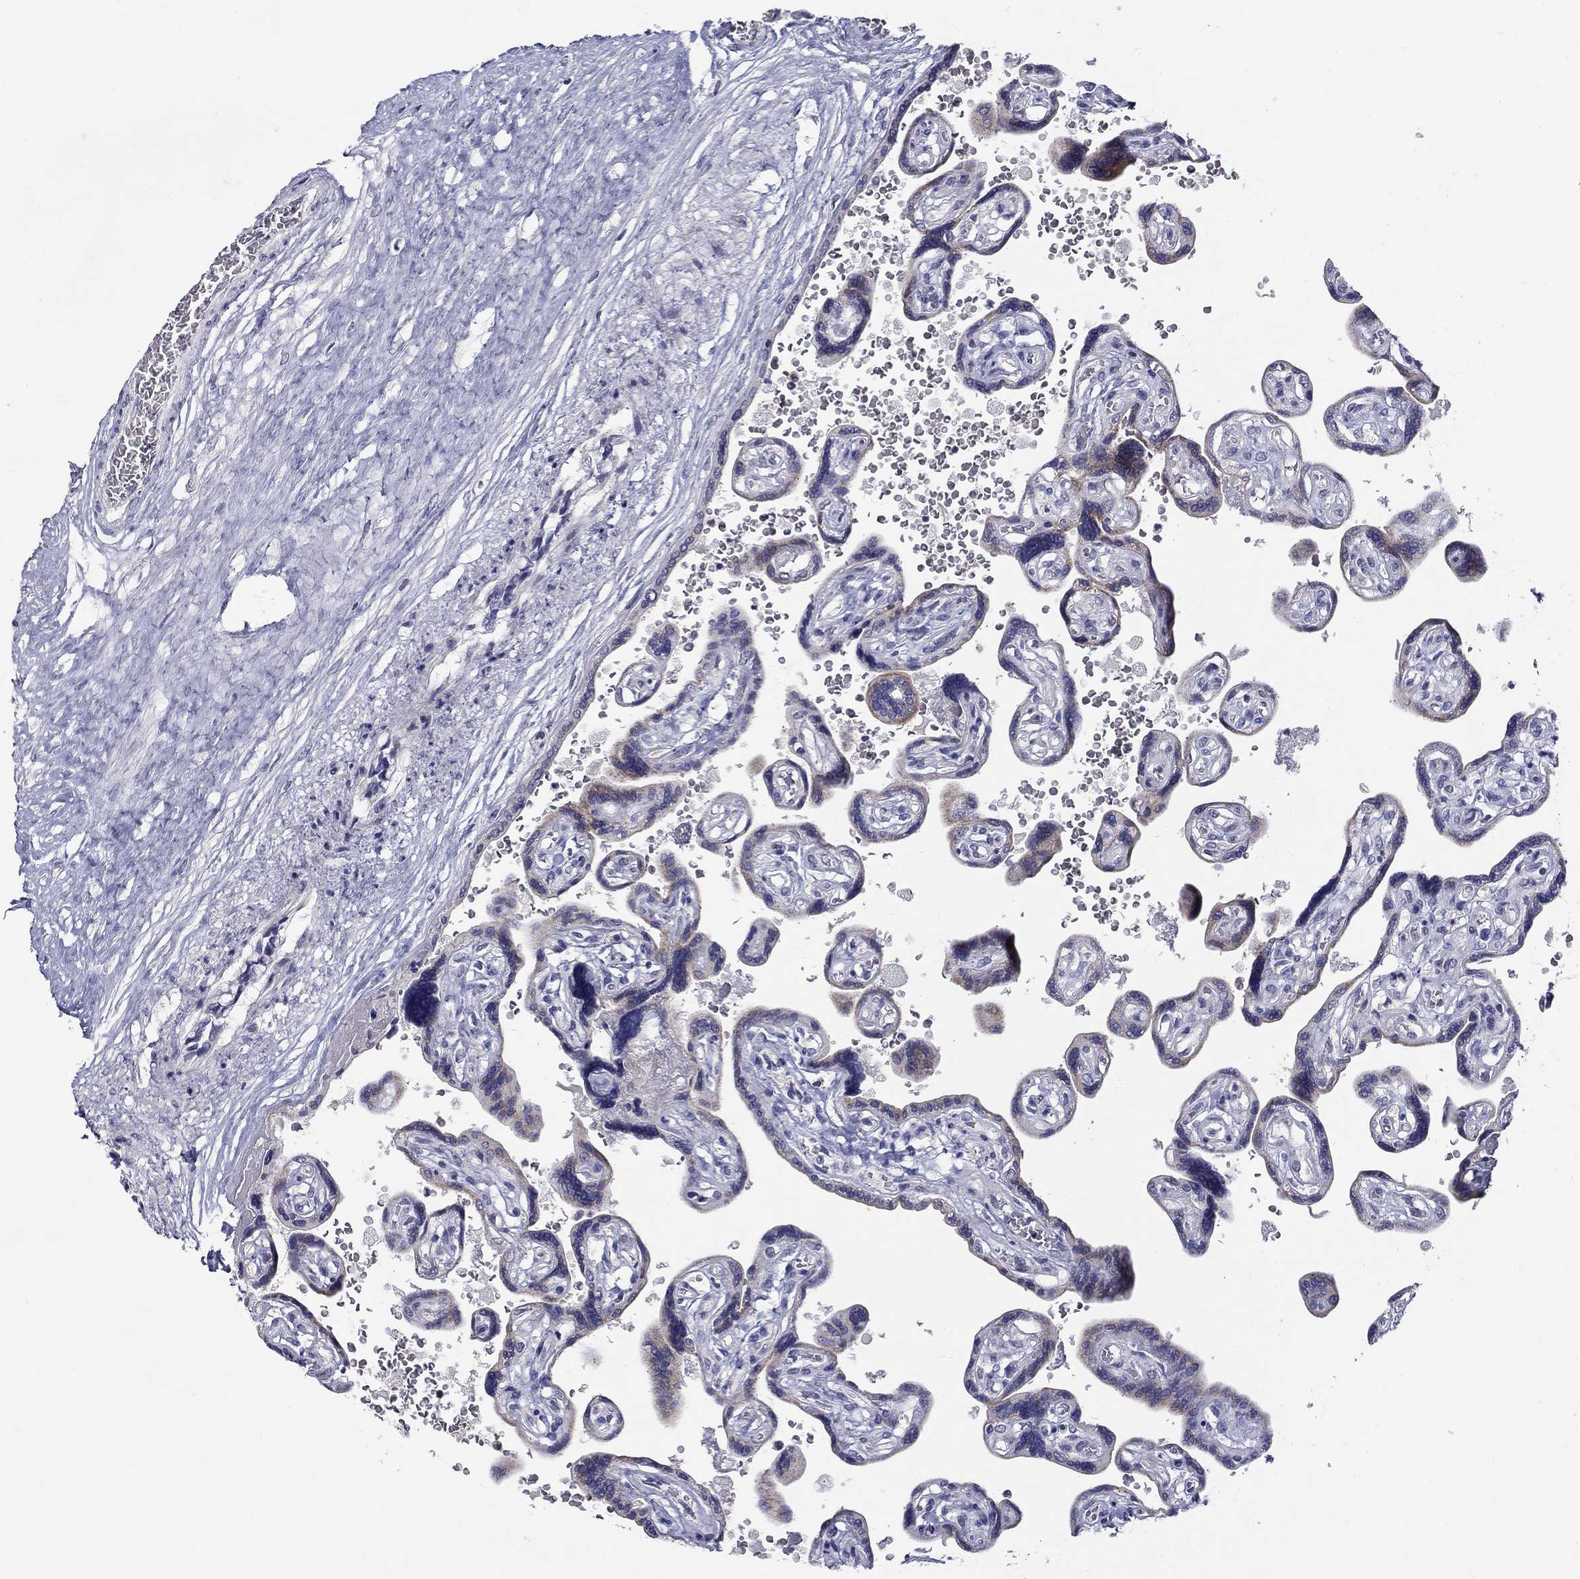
{"staining": {"intensity": "negative", "quantity": "none", "location": "none"}, "tissue": "placenta", "cell_type": "Decidual cells", "image_type": "normal", "snomed": [{"axis": "morphology", "description": "Normal tissue, NOS"}, {"axis": "topography", "description": "Placenta"}], "caption": "Placenta was stained to show a protein in brown. There is no significant positivity in decidual cells. (DAB (3,3'-diaminobenzidine) IHC visualized using brightfield microscopy, high magnification).", "gene": "HMX2", "patient": {"sex": "female", "age": 32}}